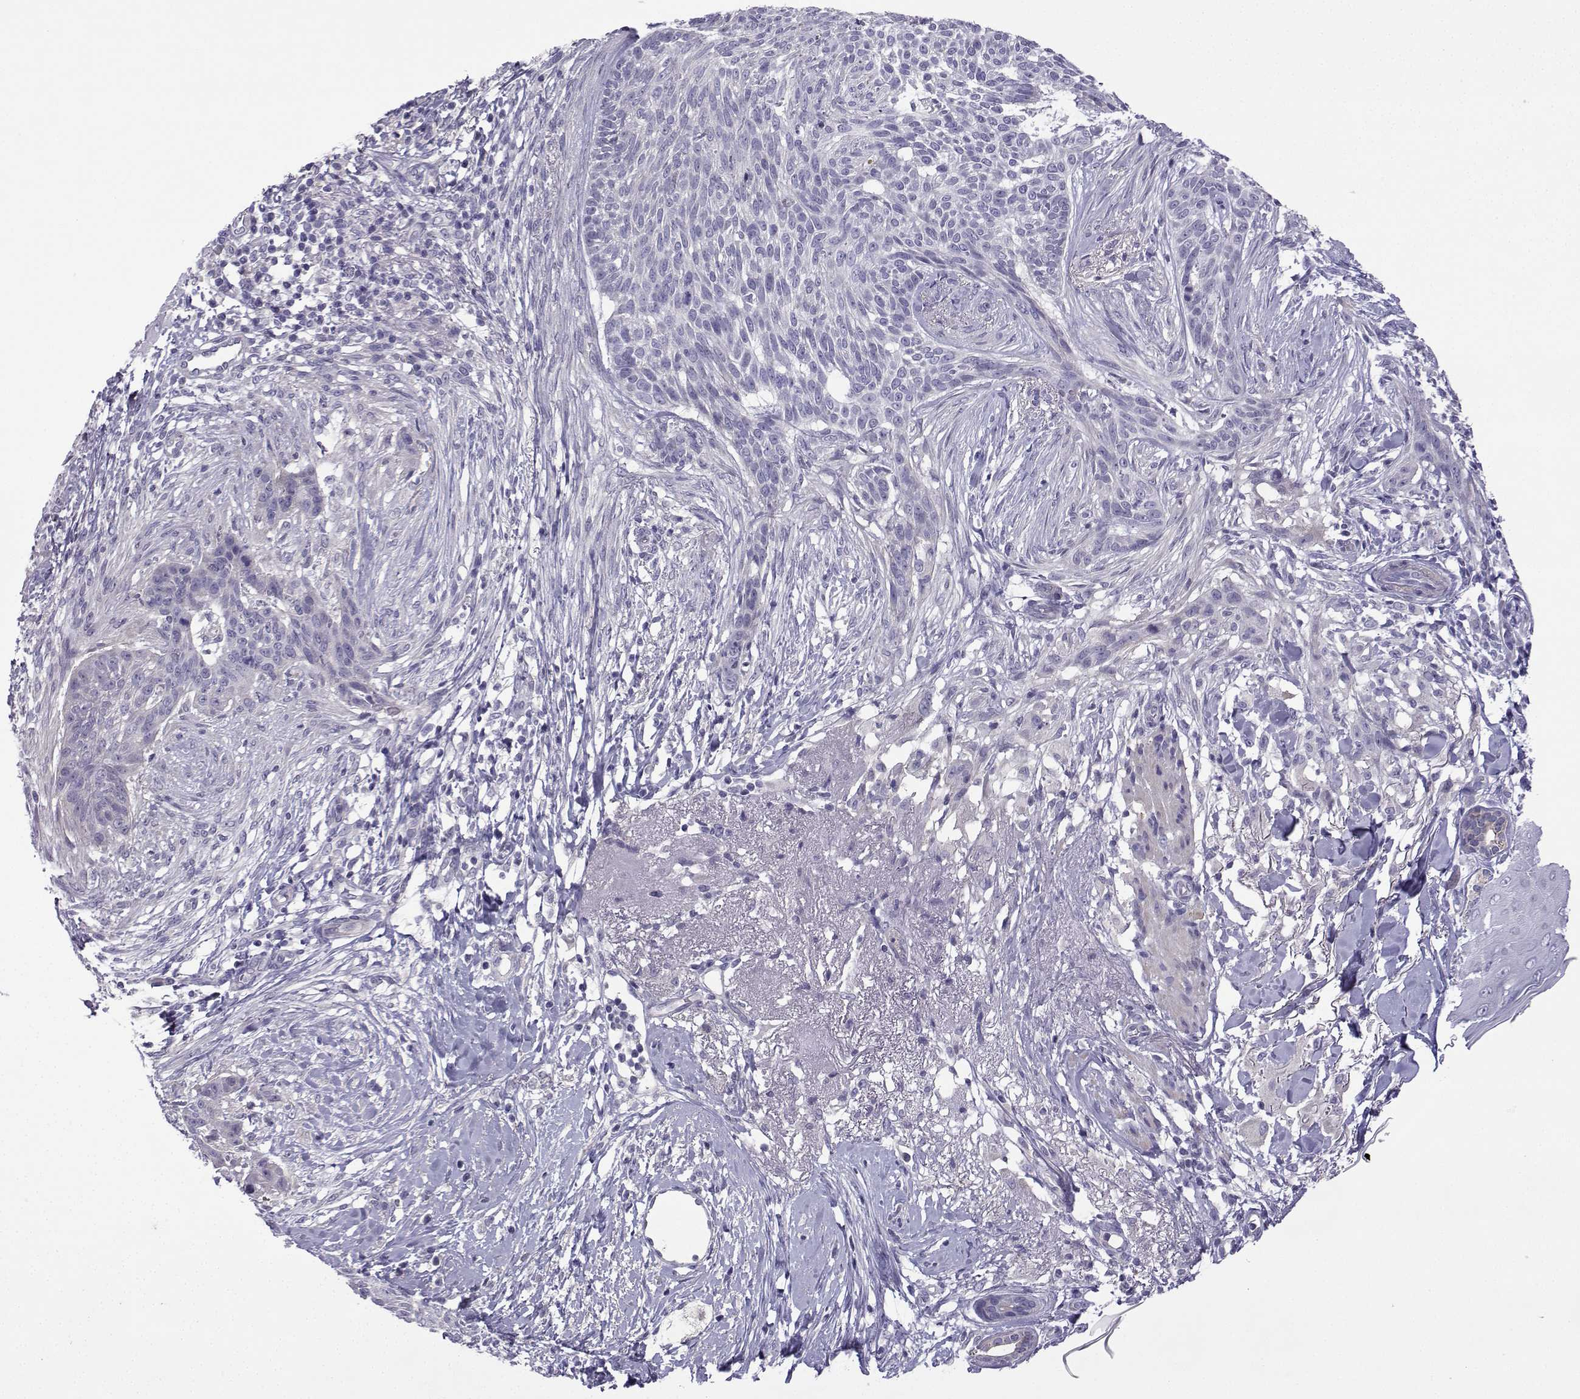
{"staining": {"intensity": "negative", "quantity": "none", "location": "none"}, "tissue": "skin cancer", "cell_type": "Tumor cells", "image_type": "cancer", "snomed": [{"axis": "morphology", "description": "Normal tissue, NOS"}, {"axis": "morphology", "description": "Basal cell carcinoma"}, {"axis": "topography", "description": "Skin"}], "caption": "Protein analysis of skin cancer (basal cell carcinoma) reveals no significant positivity in tumor cells.", "gene": "SPACA7", "patient": {"sex": "male", "age": 84}}